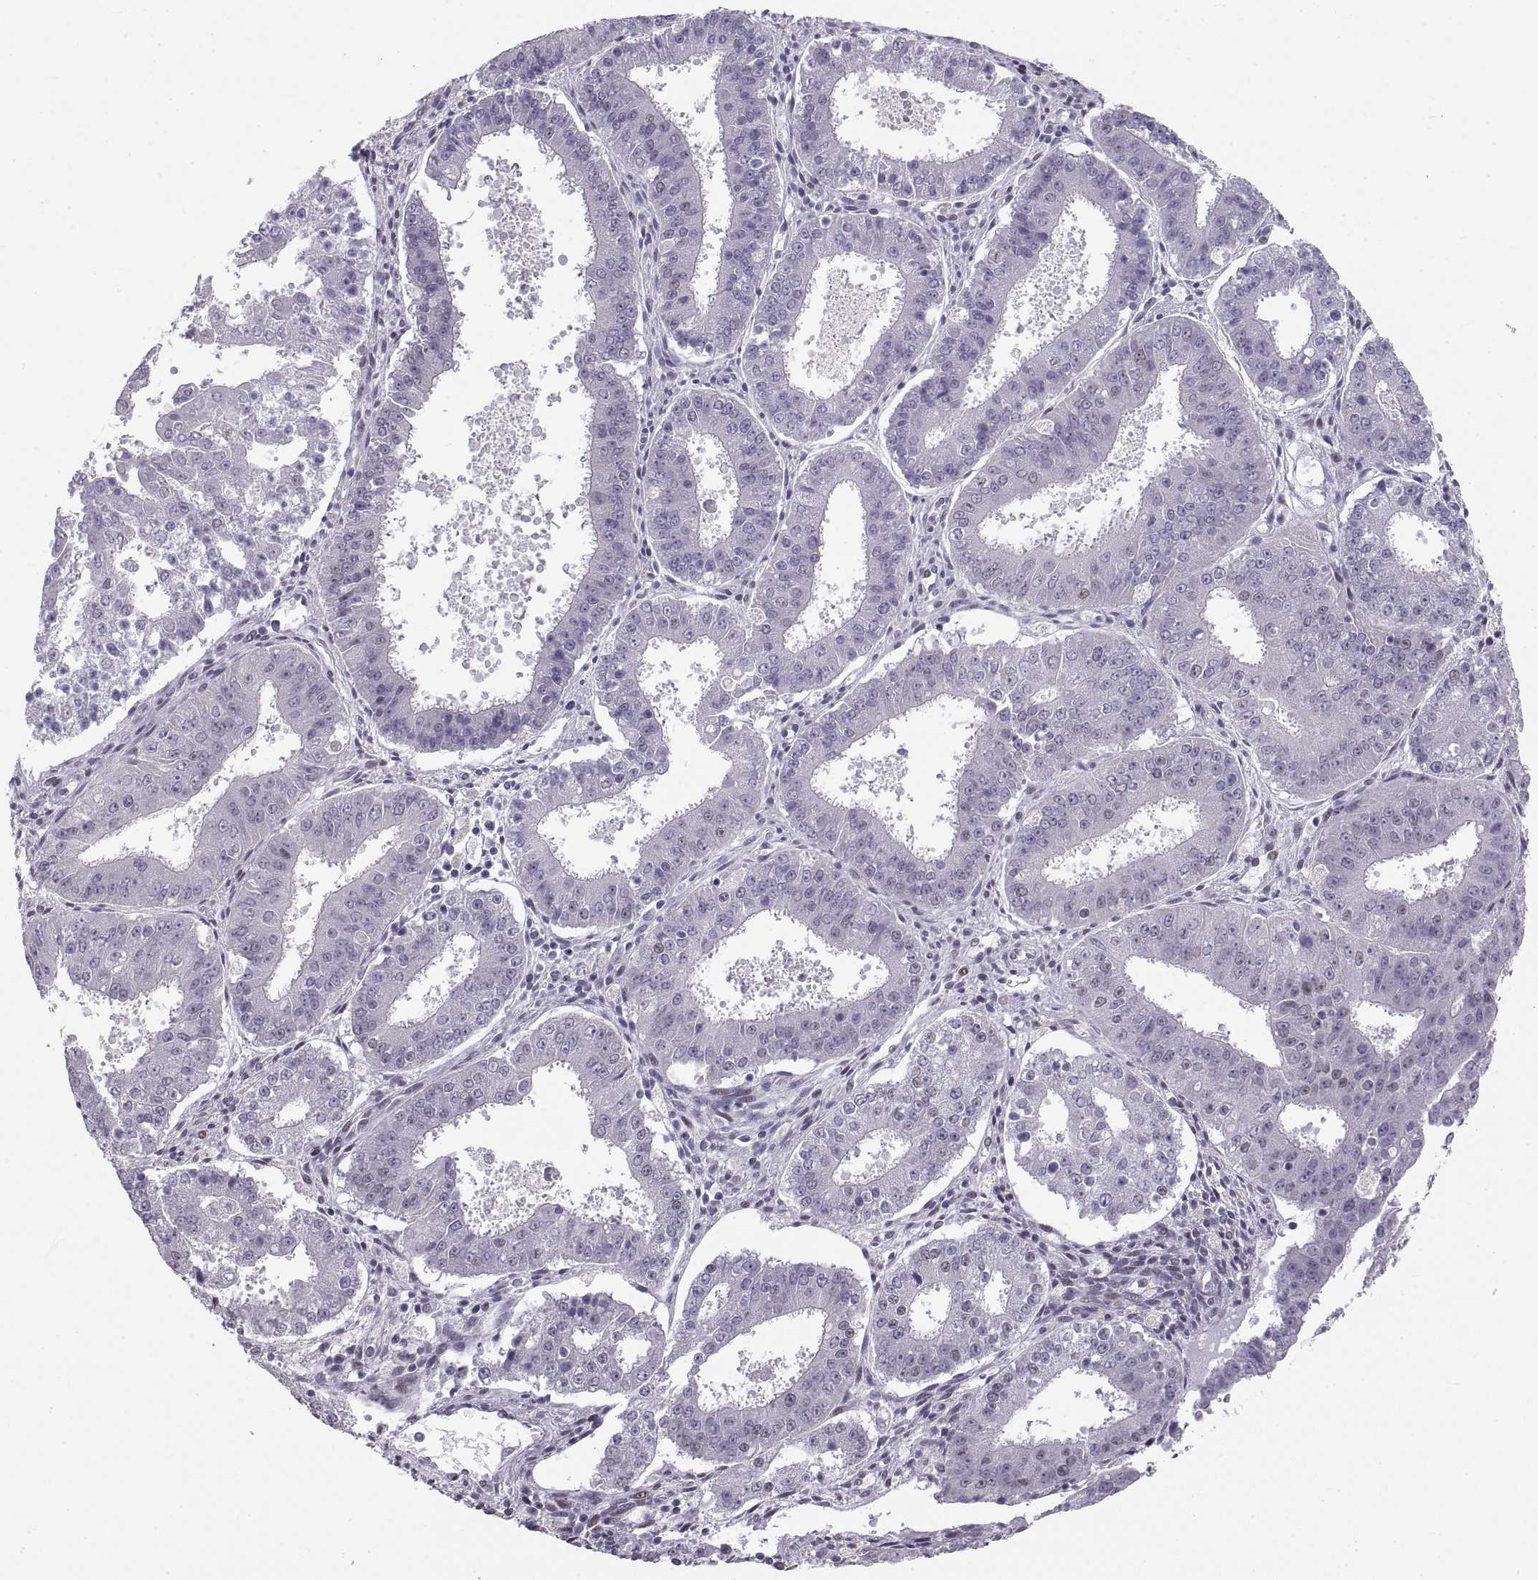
{"staining": {"intensity": "negative", "quantity": "none", "location": "none"}, "tissue": "ovarian cancer", "cell_type": "Tumor cells", "image_type": "cancer", "snomed": [{"axis": "morphology", "description": "Carcinoma, endometroid"}, {"axis": "topography", "description": "Ovary"}], "caption": "Micrograph shows no significant protein expression in tumor cells of ovarian cancer (endometroid carcinoma).", "gene": "NANOS3", "patient": {"sex": "female", "age": 42}}